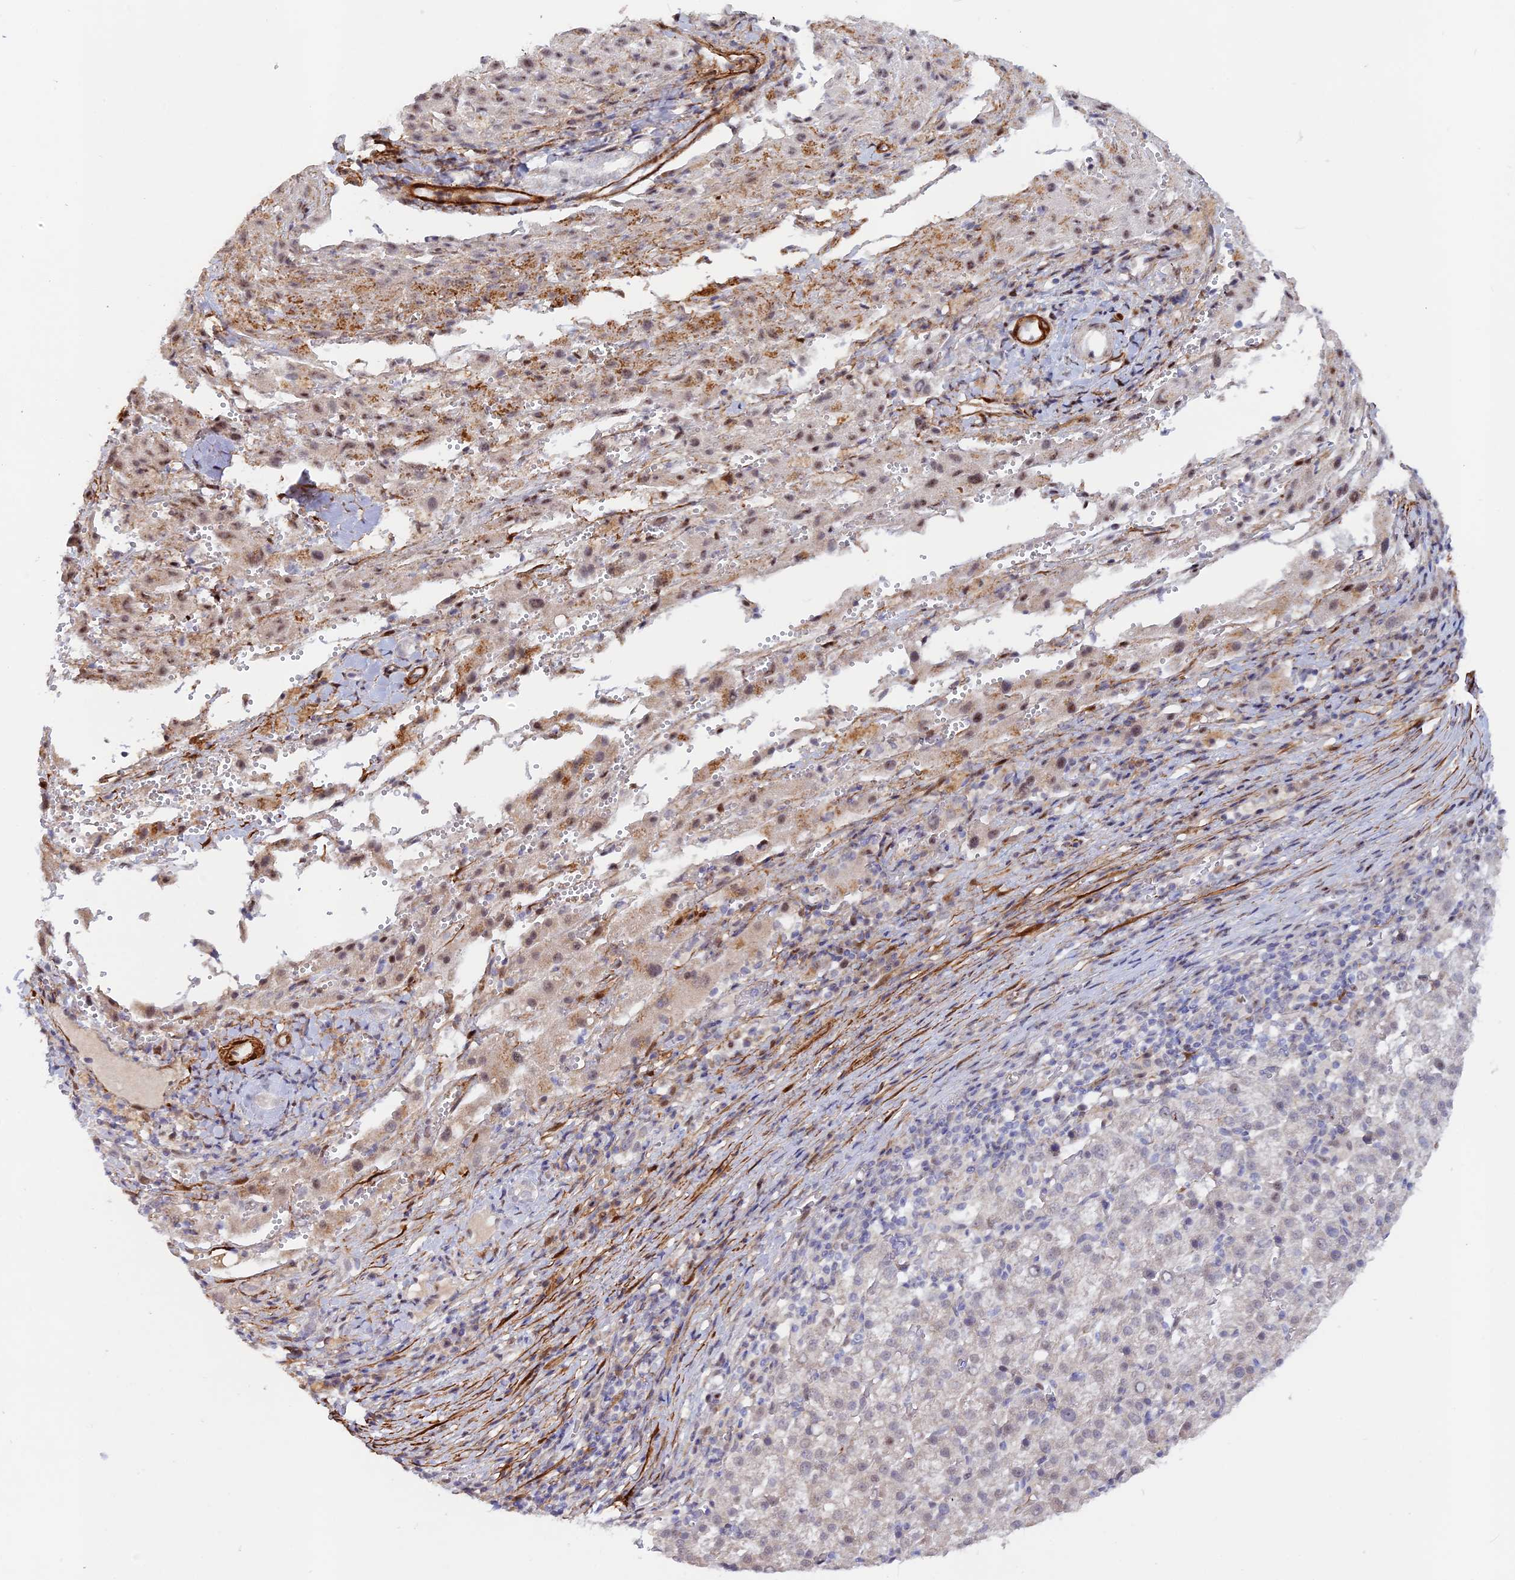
{"staining": {"intensity": "negative", "quantity": "none", "location": "none"}, "tissue": "liver cancer", "cell_type": "Tumor cells", "image_type": "cancer", "snomed": [{"axis": "morphology", "description": "Carcinoma, Hepatocellular, NOS"}, {"axis": "topography", "description": "Liver"}], "caption": "Photomicrograph shows no protein staining in tumor cells of liver cancer tissue. (DAB (3,3'-diaminobenzidine) immunohistochemistry visualized using brightfield microscopy, high magnification).", "gene": "CCDC154", "patient": {"sex": "female", "age": 58}}